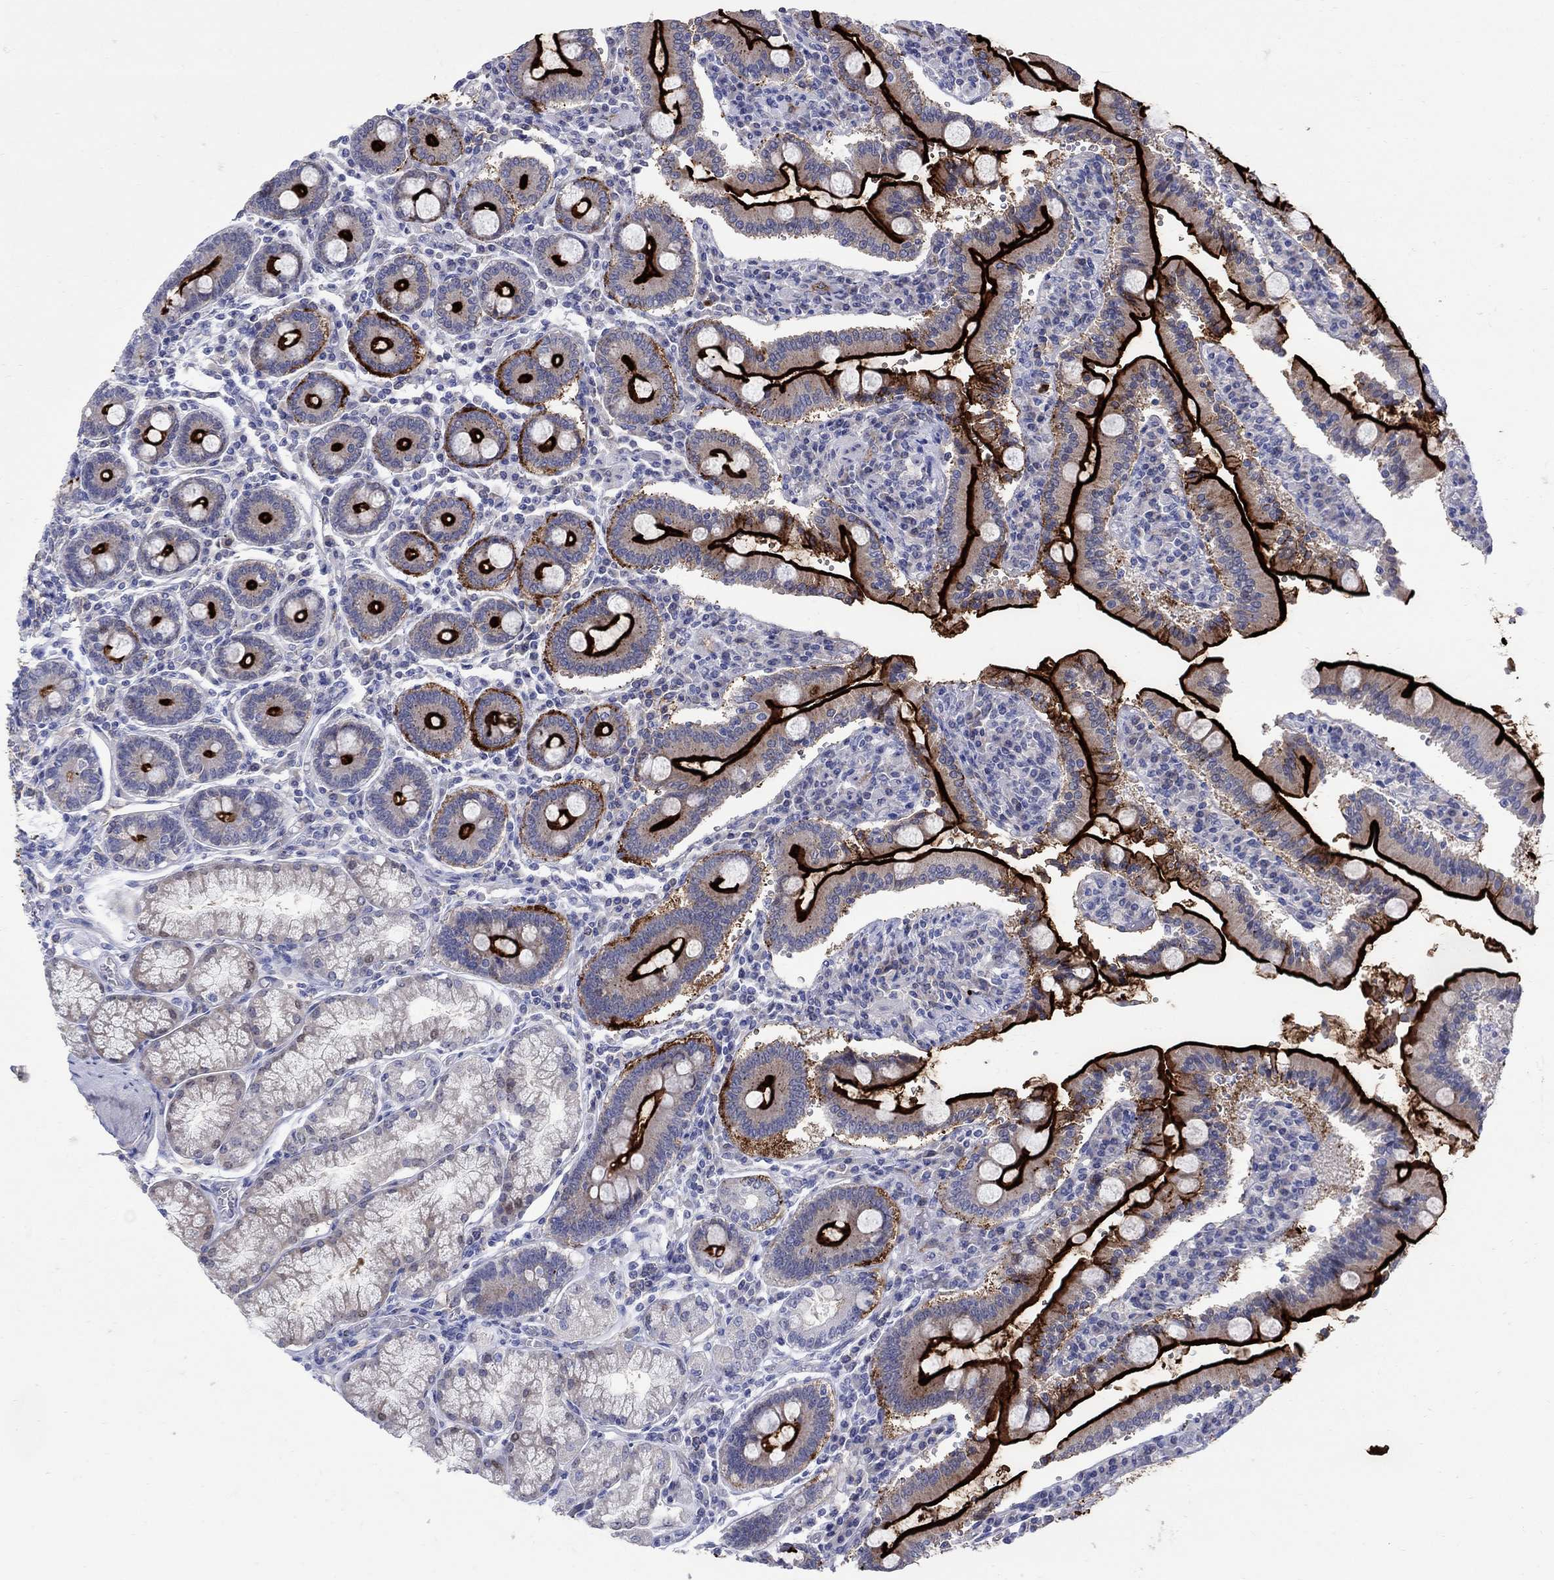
{"staining": {"intensity": "strong", "quantity": ">75%", "location": "cytoplasmic/membranous"}, "tissue": "duodenum", "cell_type": "Glandular cells", "image_type": "normal", "snomed": [{"axis": "morphology", "description": "Normal tissue, NOS"}, {"axis": "topography", "description": "Duodenum"}], "caption": "Immunohistochemistry (IHC) of benign human duodenum reveals high levels of strong cytoplasmic/membranous positivity in about >75% of glandular cells. The staining was performed using DAB, with brown indicating positive protein expression. Nuclei are stained blue with hematoxylin.", "gene": "REEP2", "patient": {"sex": "female", "age": 62}}